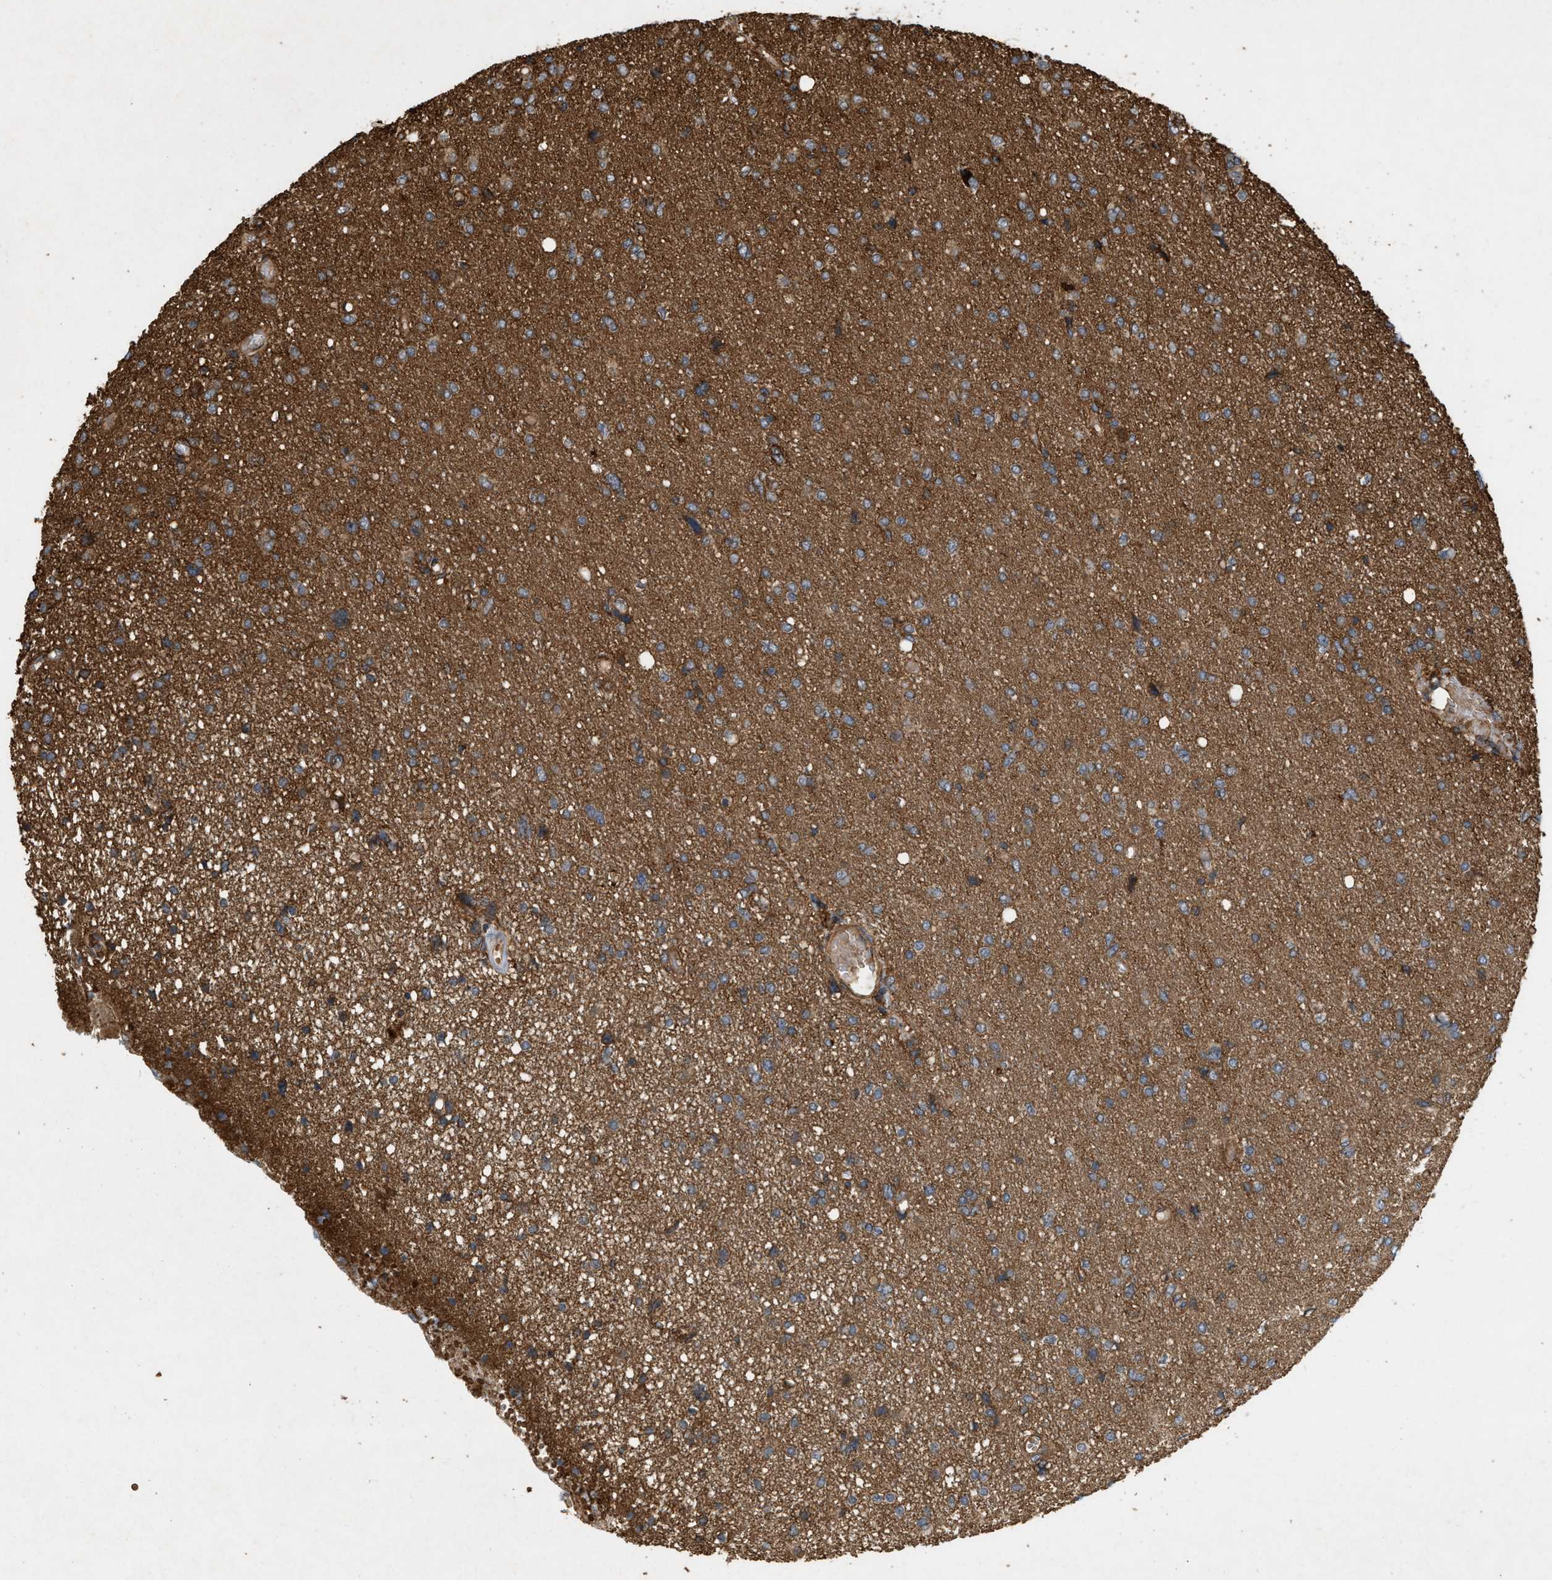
{"staining": {"intensity": "moderate", "quantity": ">75%", "location": "cytoplasmic/membranous"}, "tissue": "glioma", "cell_type": "Tumor cells", "image_type": "cancer", "snomed": [{"axis": "morphology", "description": "Glioma, malignant, High grade"}, {"axis": "topography", "description": "Brain"}], "caption": "A micrograph of human malignant glioma (high-grade) stained for a protein reveals moderate cytoplasmic/membranous brown staining in tumor cells.", "gene": "GNB4", "patient": {"sex": "female", "age": 59}}